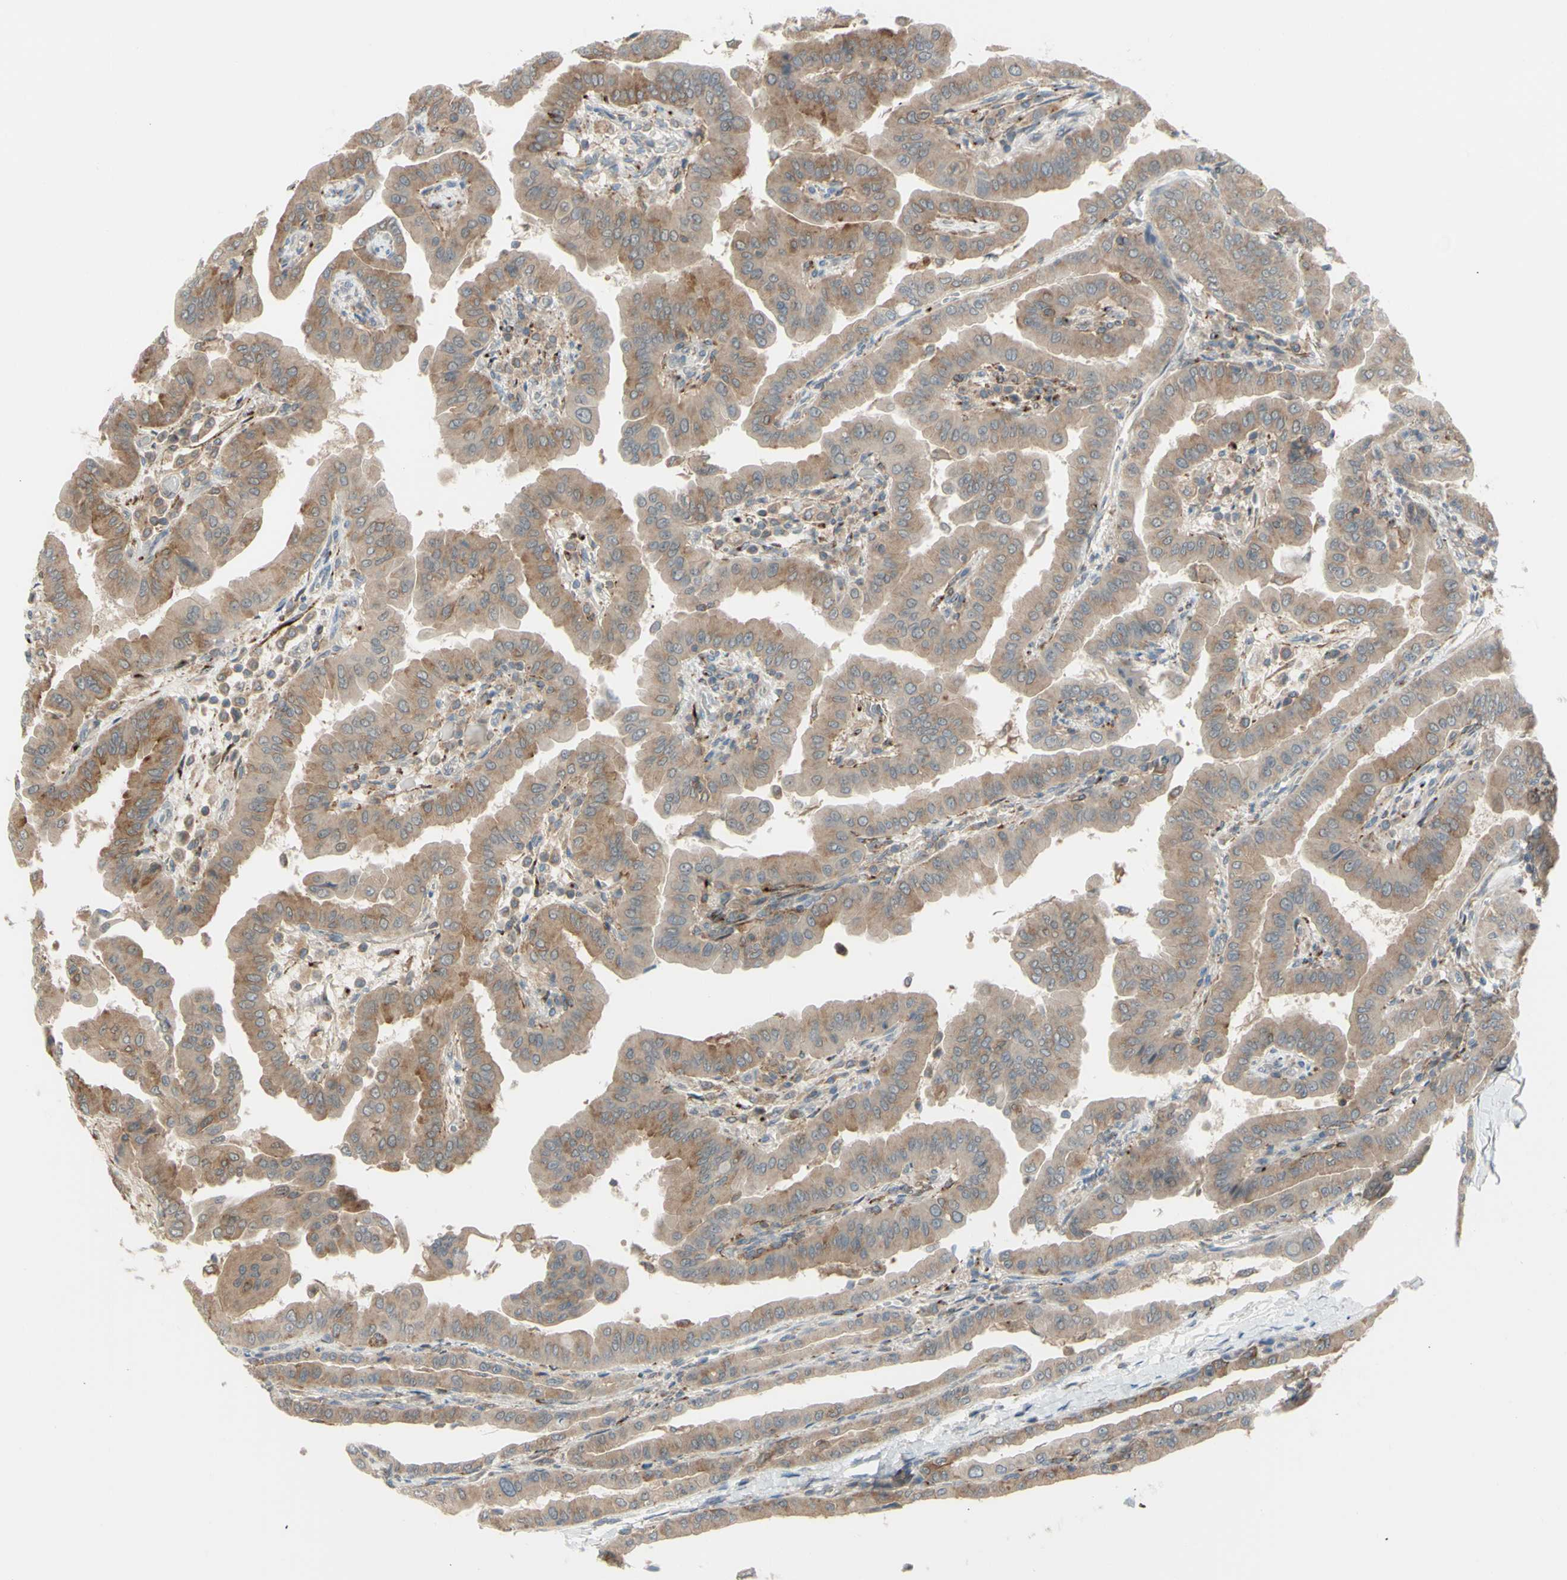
{"staining": {"intensity": "weak", "quantity": ">75%", "location": "cytoplasmic/membranous"}, "tissue": "thyroid cancer", "cell_type": "Tumor cells", "image_type": "cancer", "snomed": [{"axis": "morphology", "description": "Papillary adenocarcinoma, NOS"}, {"axis": "topography", "description": "Thyroid gland"}], "caption": "IHC of human papillary adenocarcinoma (thyroid) reveals low levels of weak cytoplasmic/membranous staining in approximately >75% of tumor cells.", "gene": "FLII", "patient": {"sex": "male", "age": 33}}